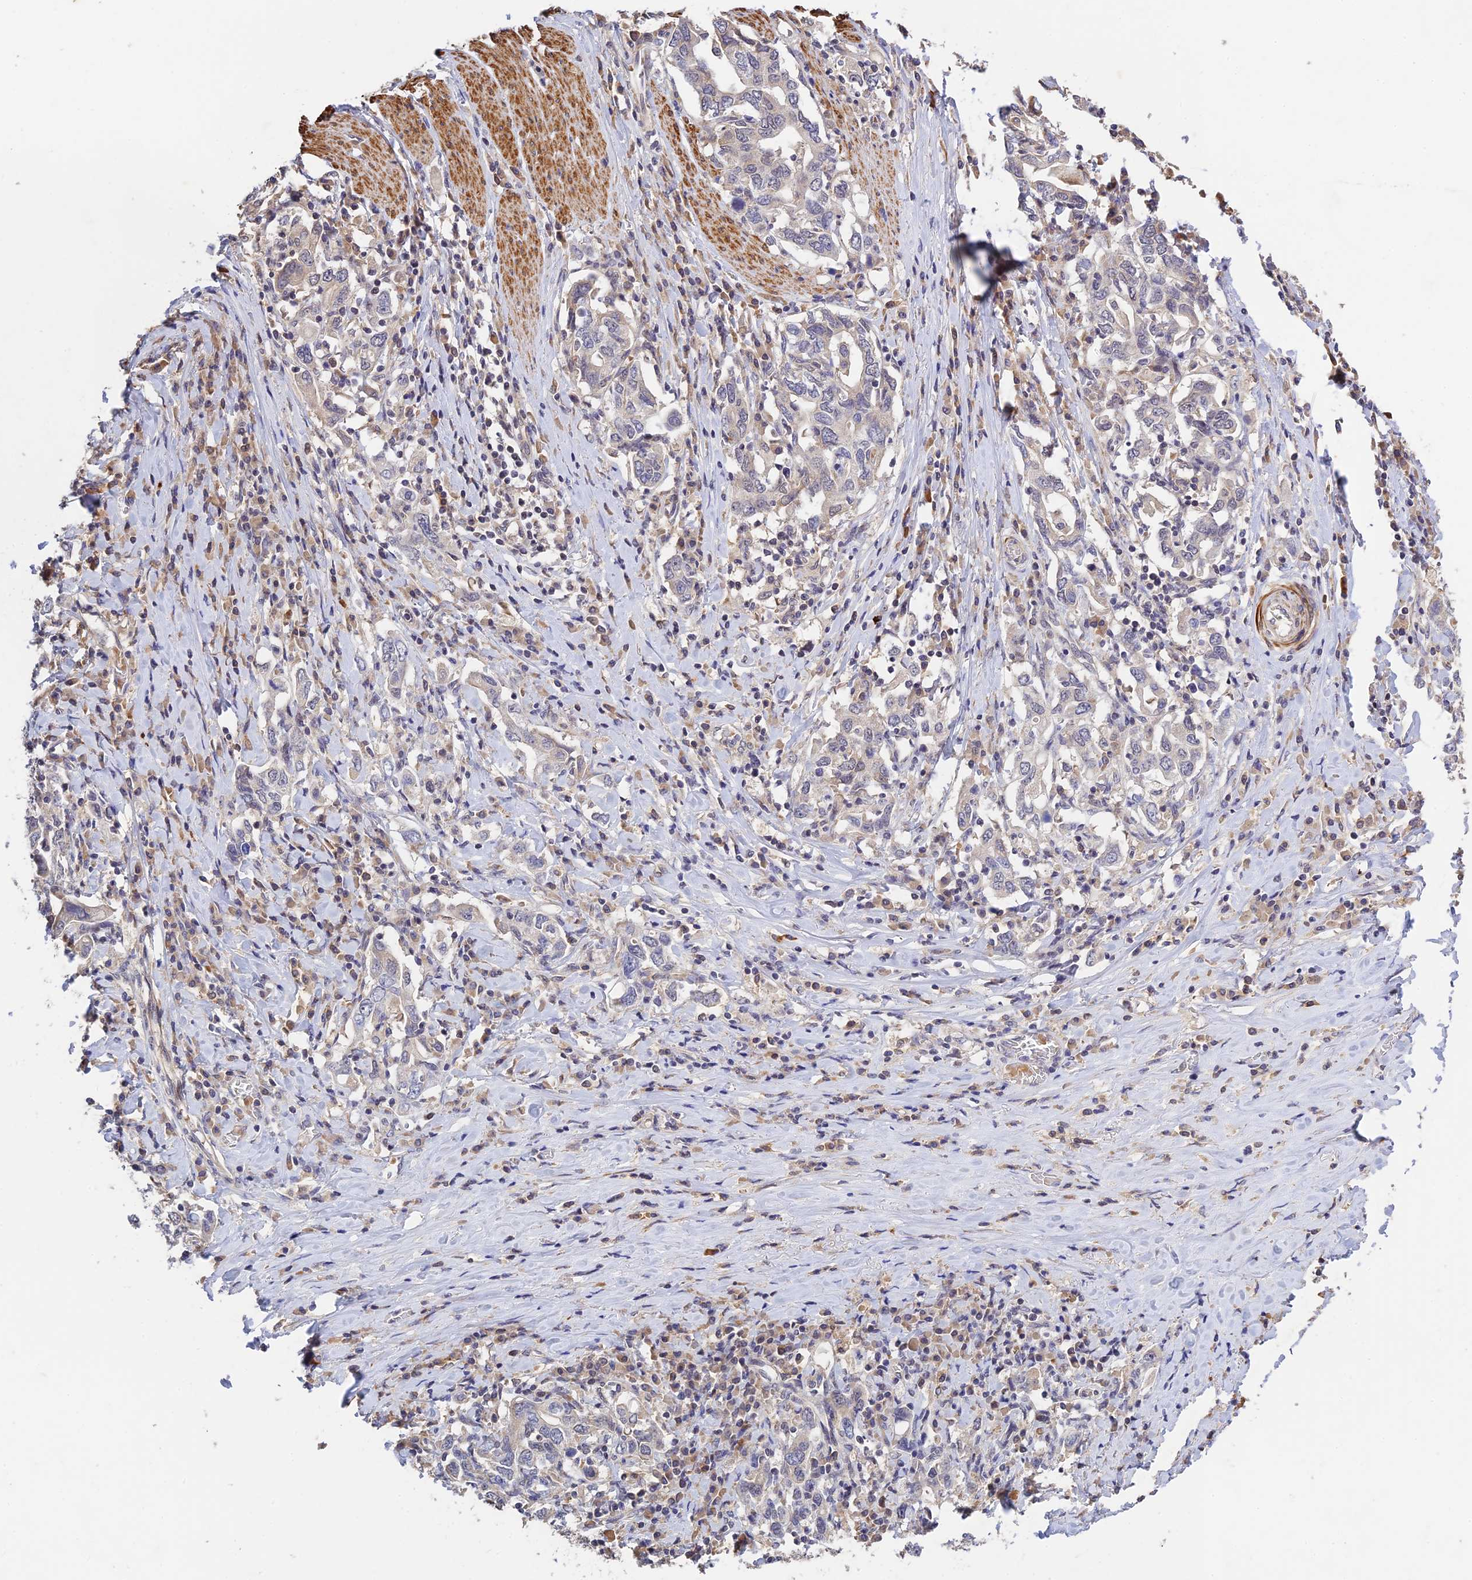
{"staining": {"intensity": "negative", "quantity": "none", "location": "none"}, "tissue": "stomach cancer", "cell_type": "Tumor cells", "image_type": "cancer", "snomed": [{"axis": "morphology", "description": "Adenocarcinoma, NOS"}, {"axis": "topography", "description": "Stomach, upper"}, {"axis": "topography", "description": "Stomach"}], "caption": "Stomach adenocarcinoma was stained to show a protein in brown. There is no significant staining in tumor cells.", "gene": "CWH43", "patient": {"sex": "male", "age": 62}}